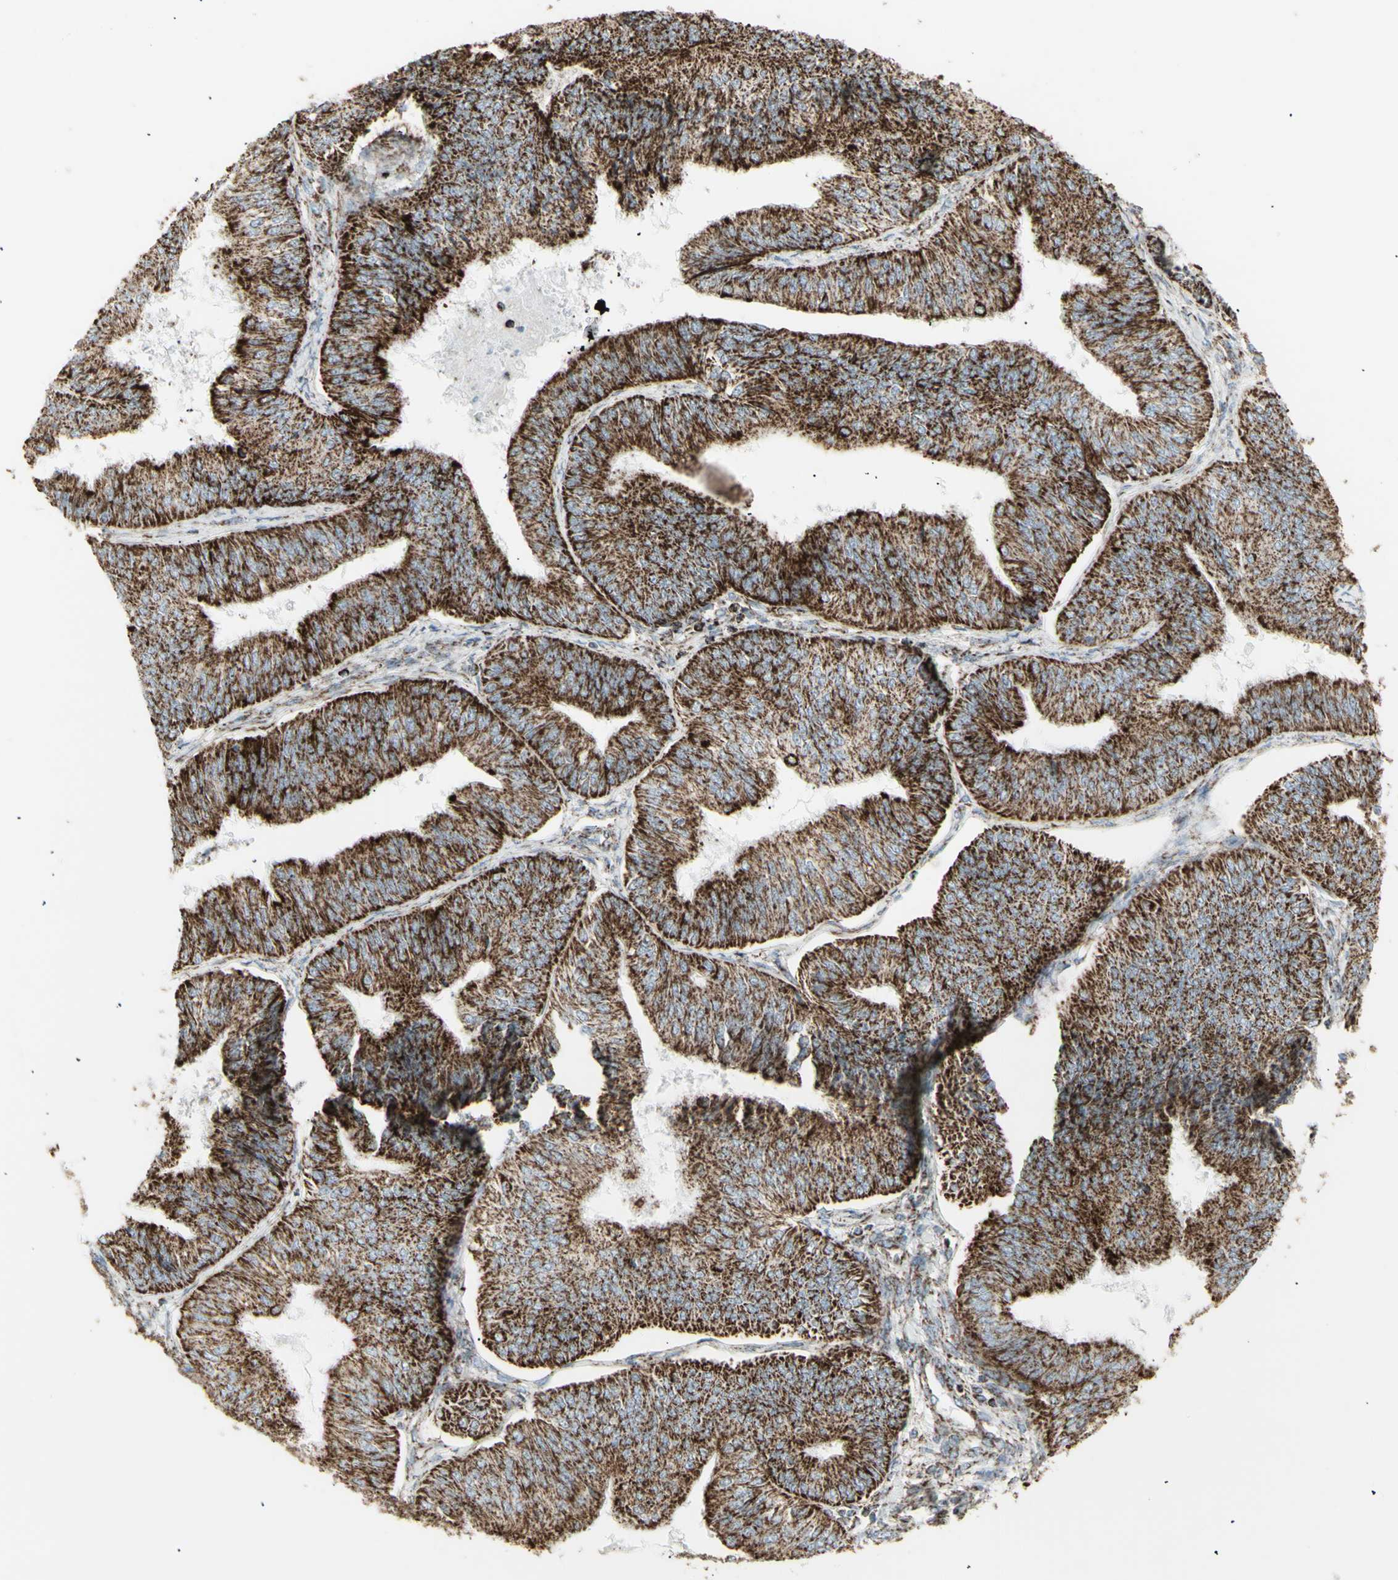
{"staining": {"intensity": "strong", "quantity": ">75%", "location": "cytoplasmic/membranous"}, "tissue": "endometrial cancer", "cell_type": "Tumor cells", "image_type": "cancer", "snomed": [{"axis": "morphology", "description": "Adenocarcinoma, NOS"}, {"axis": "topography", "description": "Endometrium"}], "caption": "This micrograph displays IHC staining of human adenocarcinoma (endometrial), with high strong cytoplasmic/membranous positivity in about >75% of tumor cells.", "gene": "PLGRKT", "patient": {"sex": "female", "age": 58}}